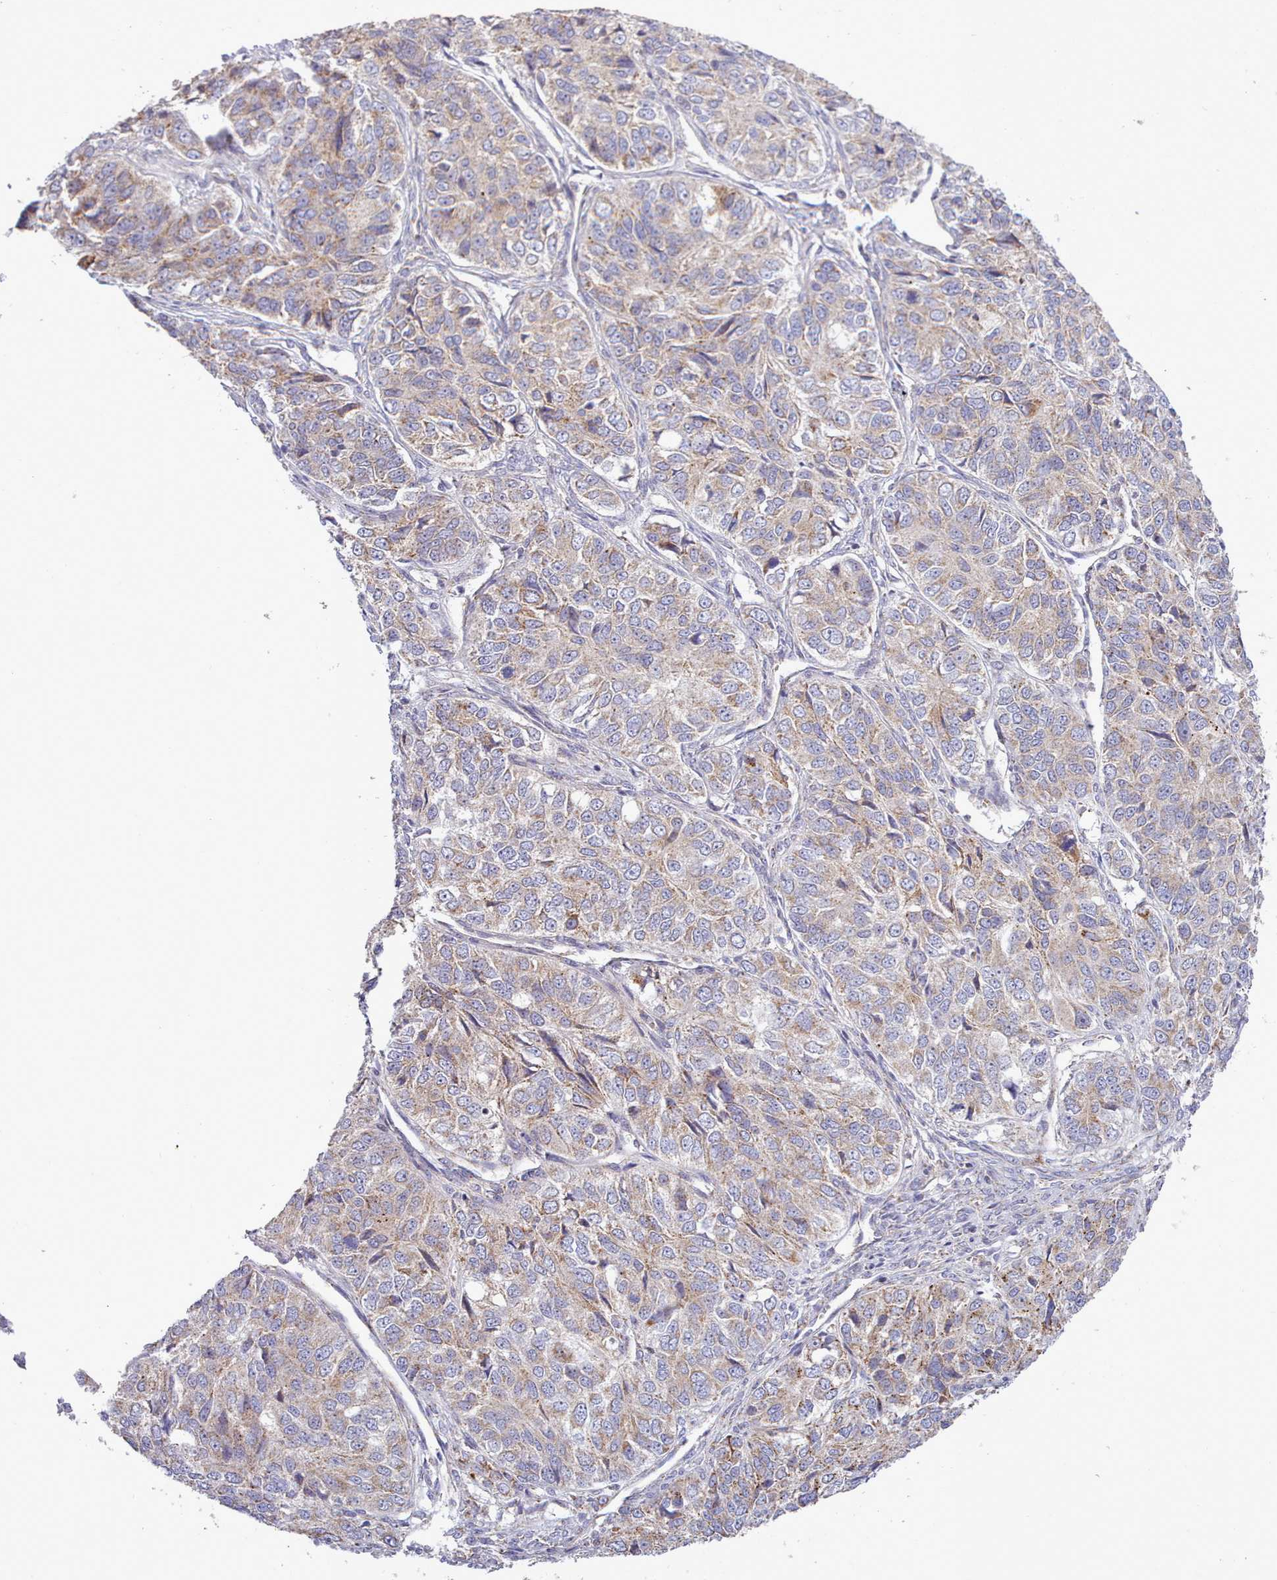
{"staining": {"intensity": "moderate", "quantity": "25%-75%", "location": "cytoplasmic/membranous"}, "tissue": "ovarian cancer", "cell_type": "Tumor cells", "image_type": "cancer", "snomed": [{"axis": "morphology", "description": "Carcinoma, endometroid"}, {"axis": "topography", "description": "Ovary"}], "caption": "Human ovarian cancer (endometroid carcinoma) stained with a protein marker exhibits moderate staining in tumor cells.", "gene": "MRPL21", "patient": {"sex": "female", "age": 51}}